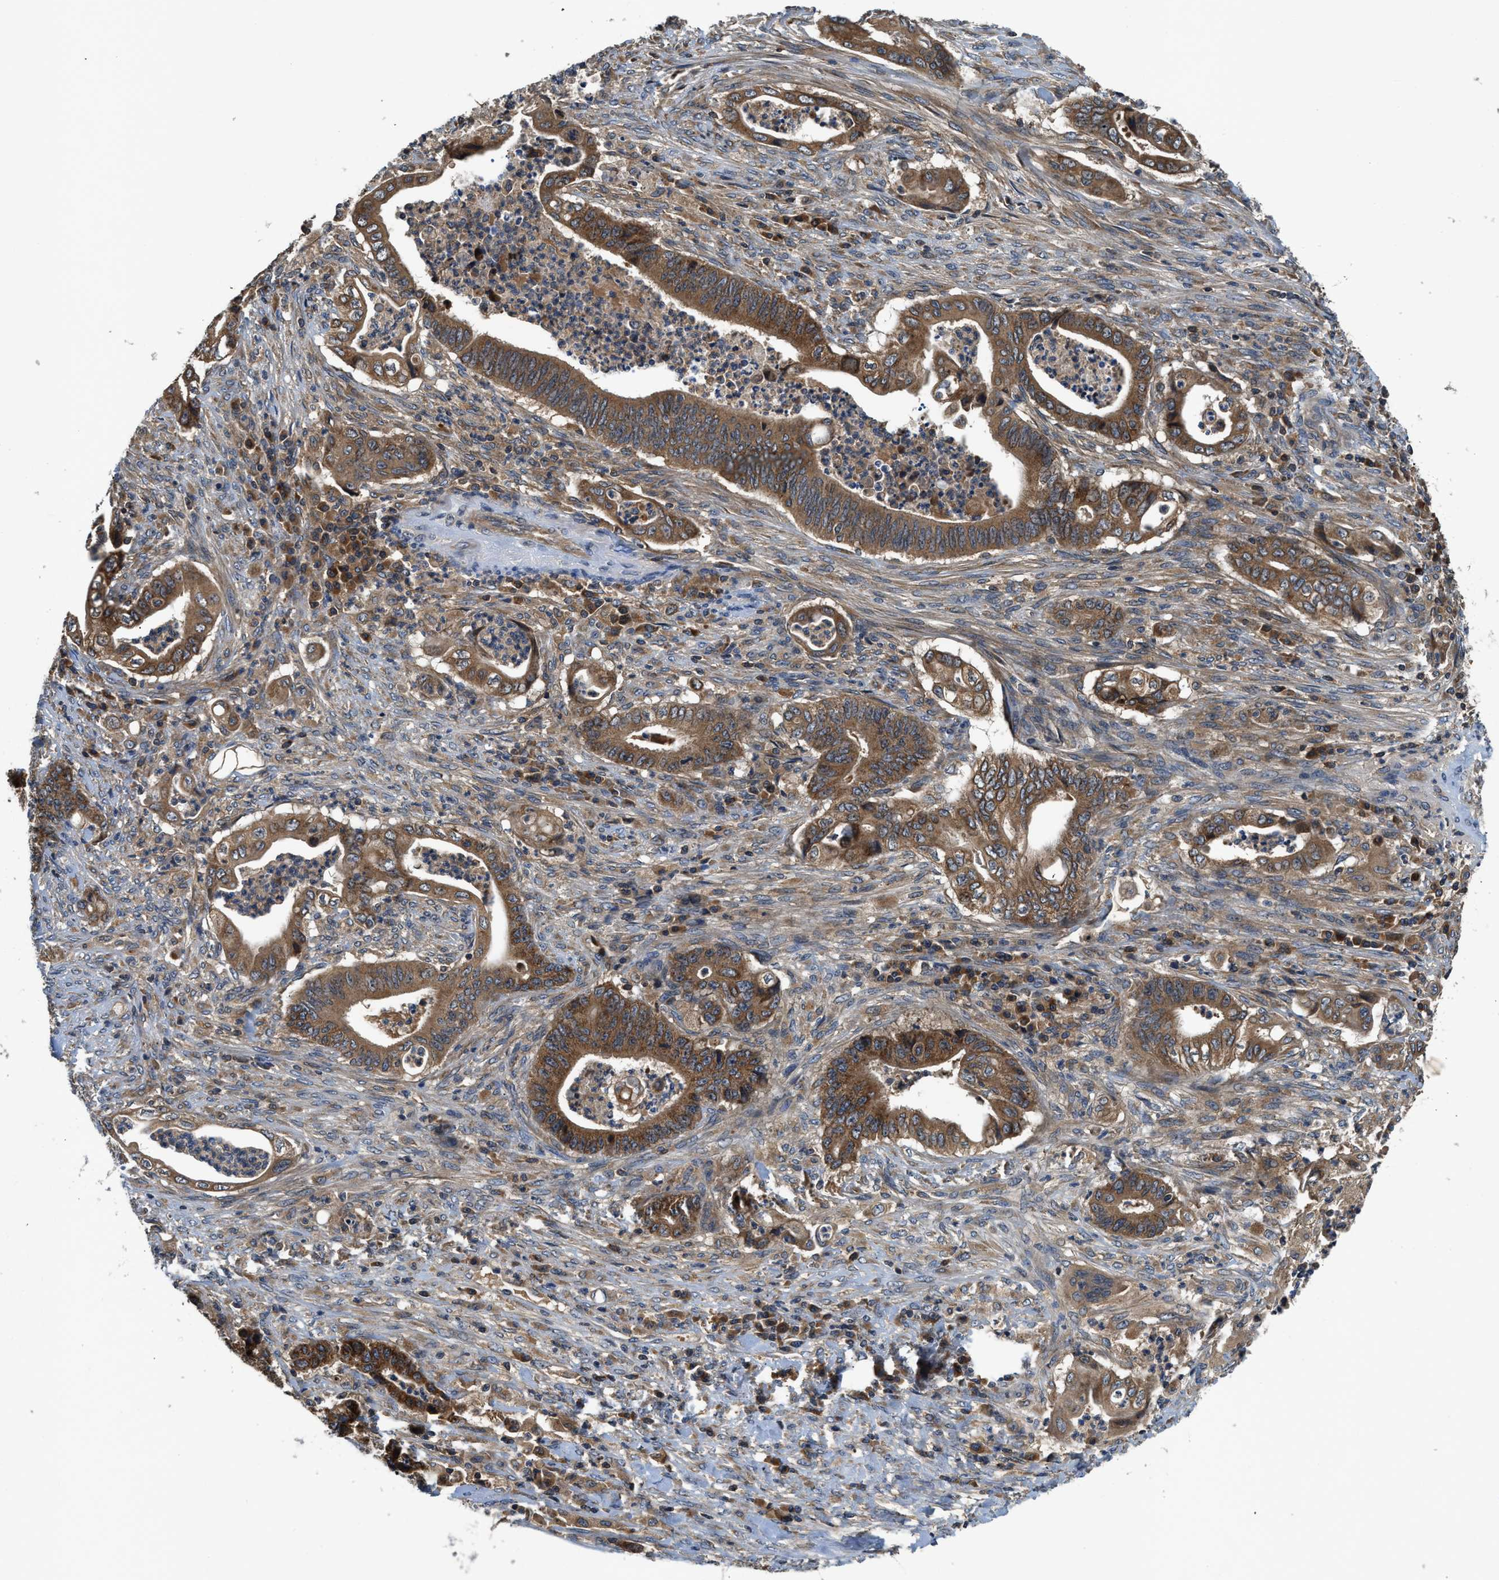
{"staining": {"intensity": "moderate", "quantity": ">75%", "location": "cytoplasmic/membranous"}, "tissue": "stomach cancer", "cell_type": "Tumor cells", "image_type": "cancer", "snomed": [{"axis": "morphology", "description": "Adenocarcinoma, NOS"}, {"axis": "topography", "description": "Stomach"}], "caption": "DAB (3,3'-diaminobenzidine) immunohistochemical staining of human stomach adenocarcinoma reveals moderate cytoplasmic/membranous protein positivity in approximately >75% of tumor cells.", "gene": "PAFAH2", "patient": {"sex": "female", "age": 73}}